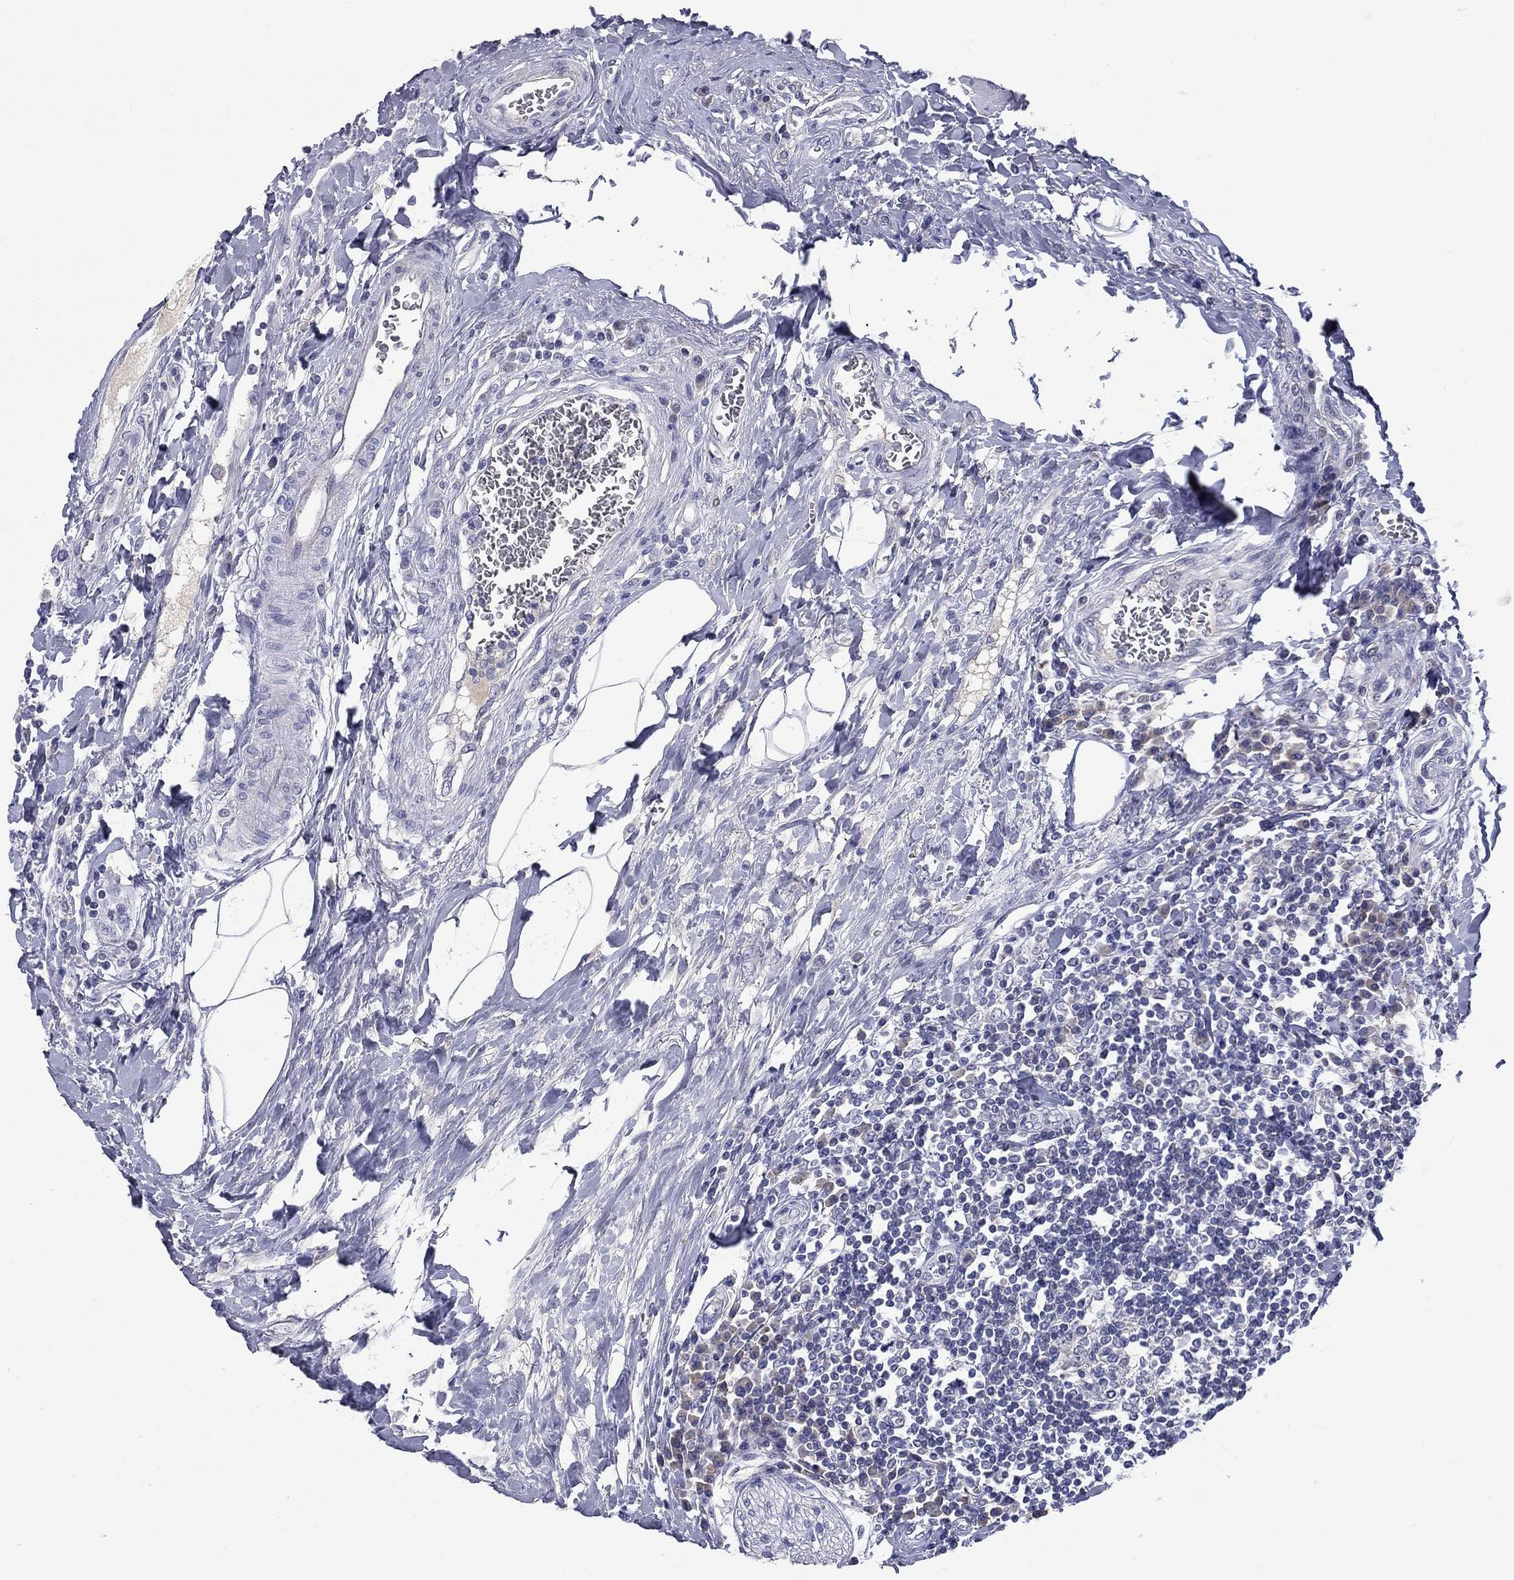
{"staining": {"intensity": "negative", "quantity": "none", "location": "none"}, "tissue": "urothelial cancer", "cell_type": "Tumor cells", "image_type": "cancer", "snomed": [{"axis": "morphology", "description": "Urothelial carcinoma, High grade"}, {"axis": "topography", "description": "Urinary bladder"}], "caption": "High power microscopy micrograph of an immunohistochemistry (IHC) micrograph of urothelial cancer, revealing no significant expression in tumor cells.", "gene": "UNC119B", "patient": {"sex": "female", "age": 58}}